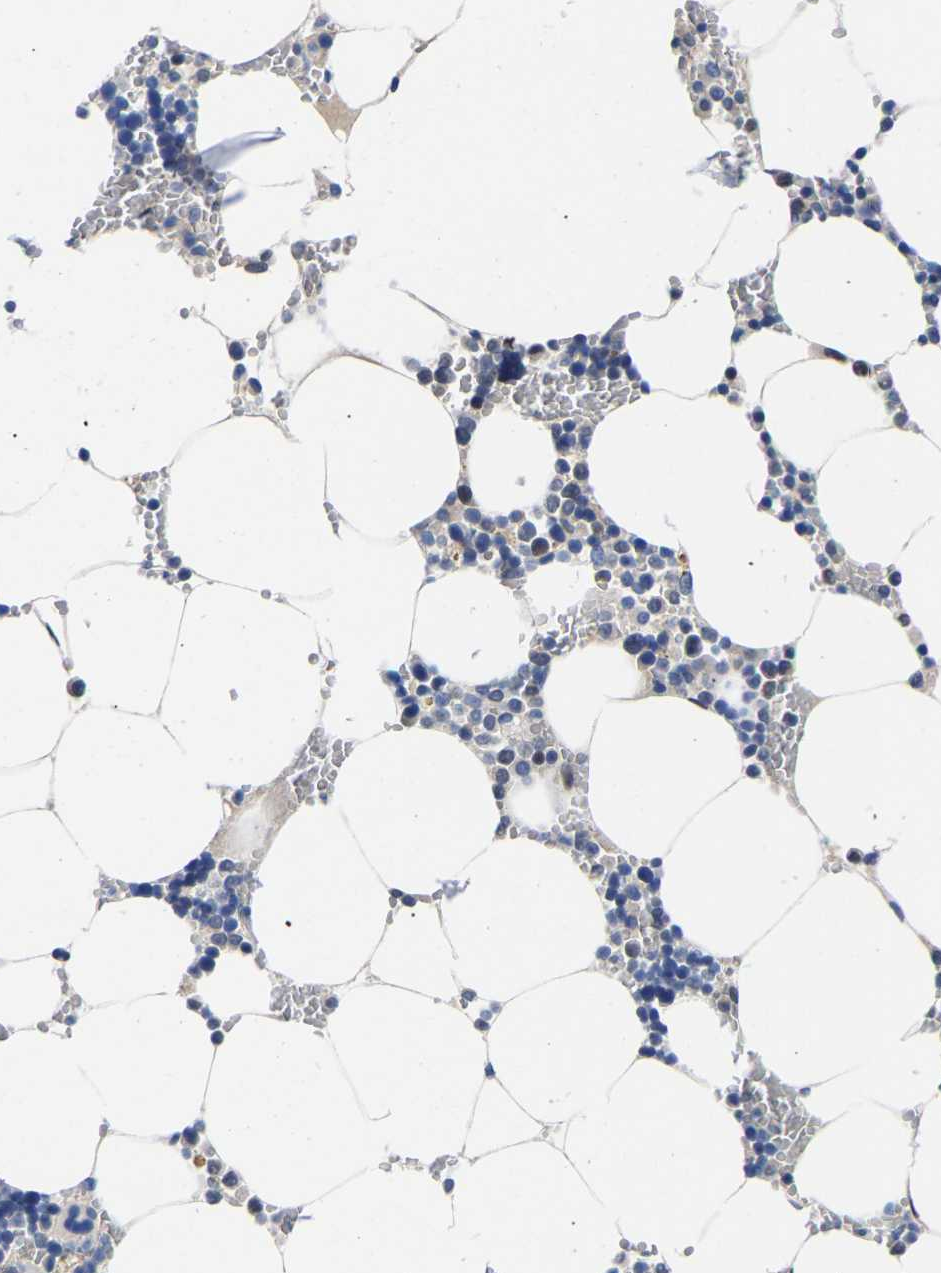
{"staining": {"intensity": "strong", "quantity": "<25%", "location": "nuclear"}, "tissue": "bone marrow", "cell_type": "Hematopoietic cells", "image_type": "normal", "snomed": [{"axis": "morphology", "description": "Normal tissue, NOS"}, {"axis": "topography", "description": "Bone marrow"}], "caption": "Brown immunohistochemical staining in normal human bone marrow reveals strong nuclear staining in about <25% of hematopoietic cells.", "gene": "PTRHD1", "patient": {"sex": "male", "age": 70}}